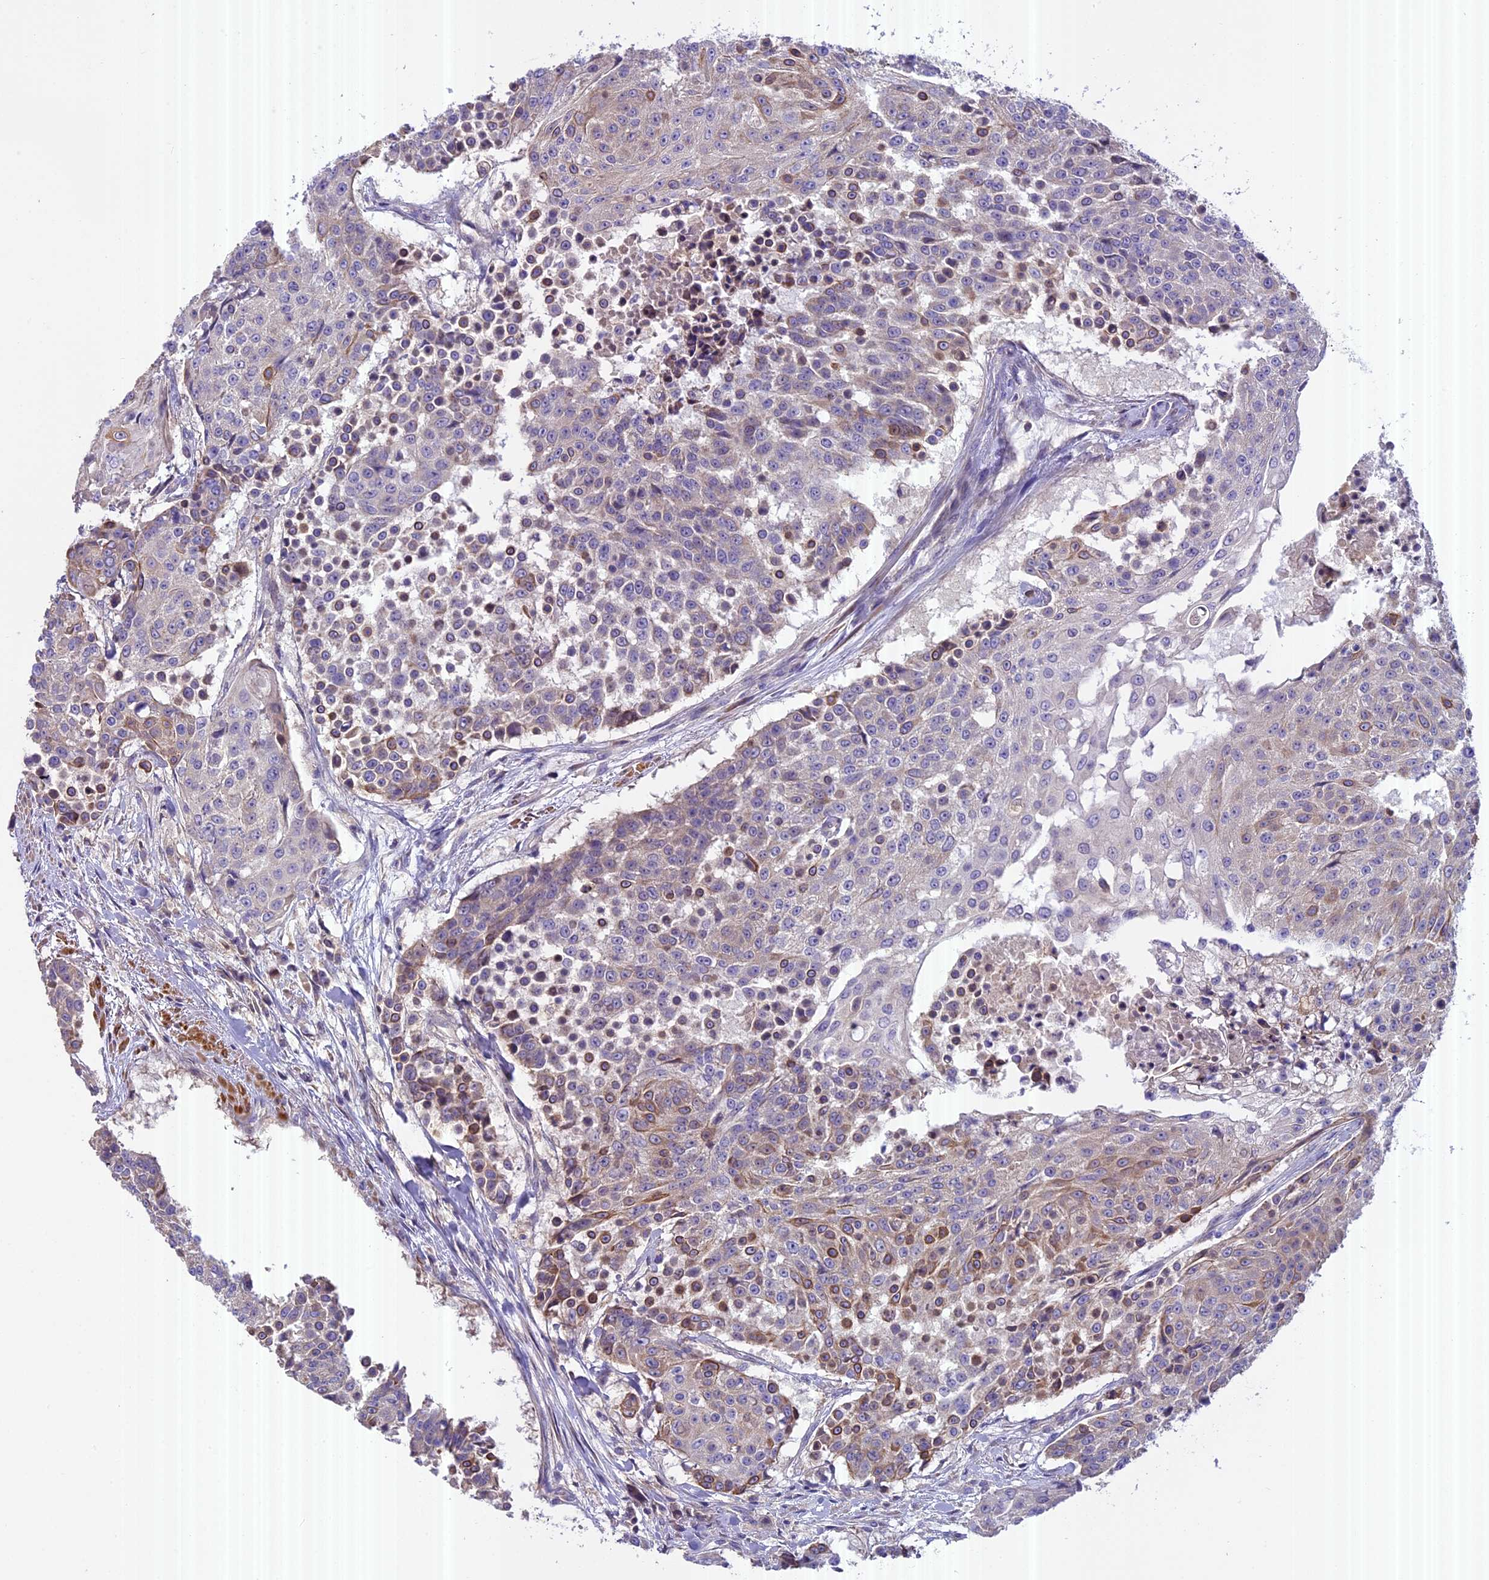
{"staining": {"intensity": "moderate", "quantity": "<25%", "location": "cytoplasmic/membranous"}, "tissue": "urothelial cancer", "cell_type": "Tumor cells", "image_type": "cancer", "snomed": [{"axis": "morphology", "description": "Urothelial carcinoma, High grade"}, {"axis": "topography", "description": "Urinary bladder"}], "caption": "Protein analysis of urothelial cancer tissue shows moderate cytoplasmic/membranous staining in about <25% of tumor cells. (IHC, brightfield microscopy, high magnification).", "gene": "FAM98C", "patient": {"sex": "female", "age": 63}}